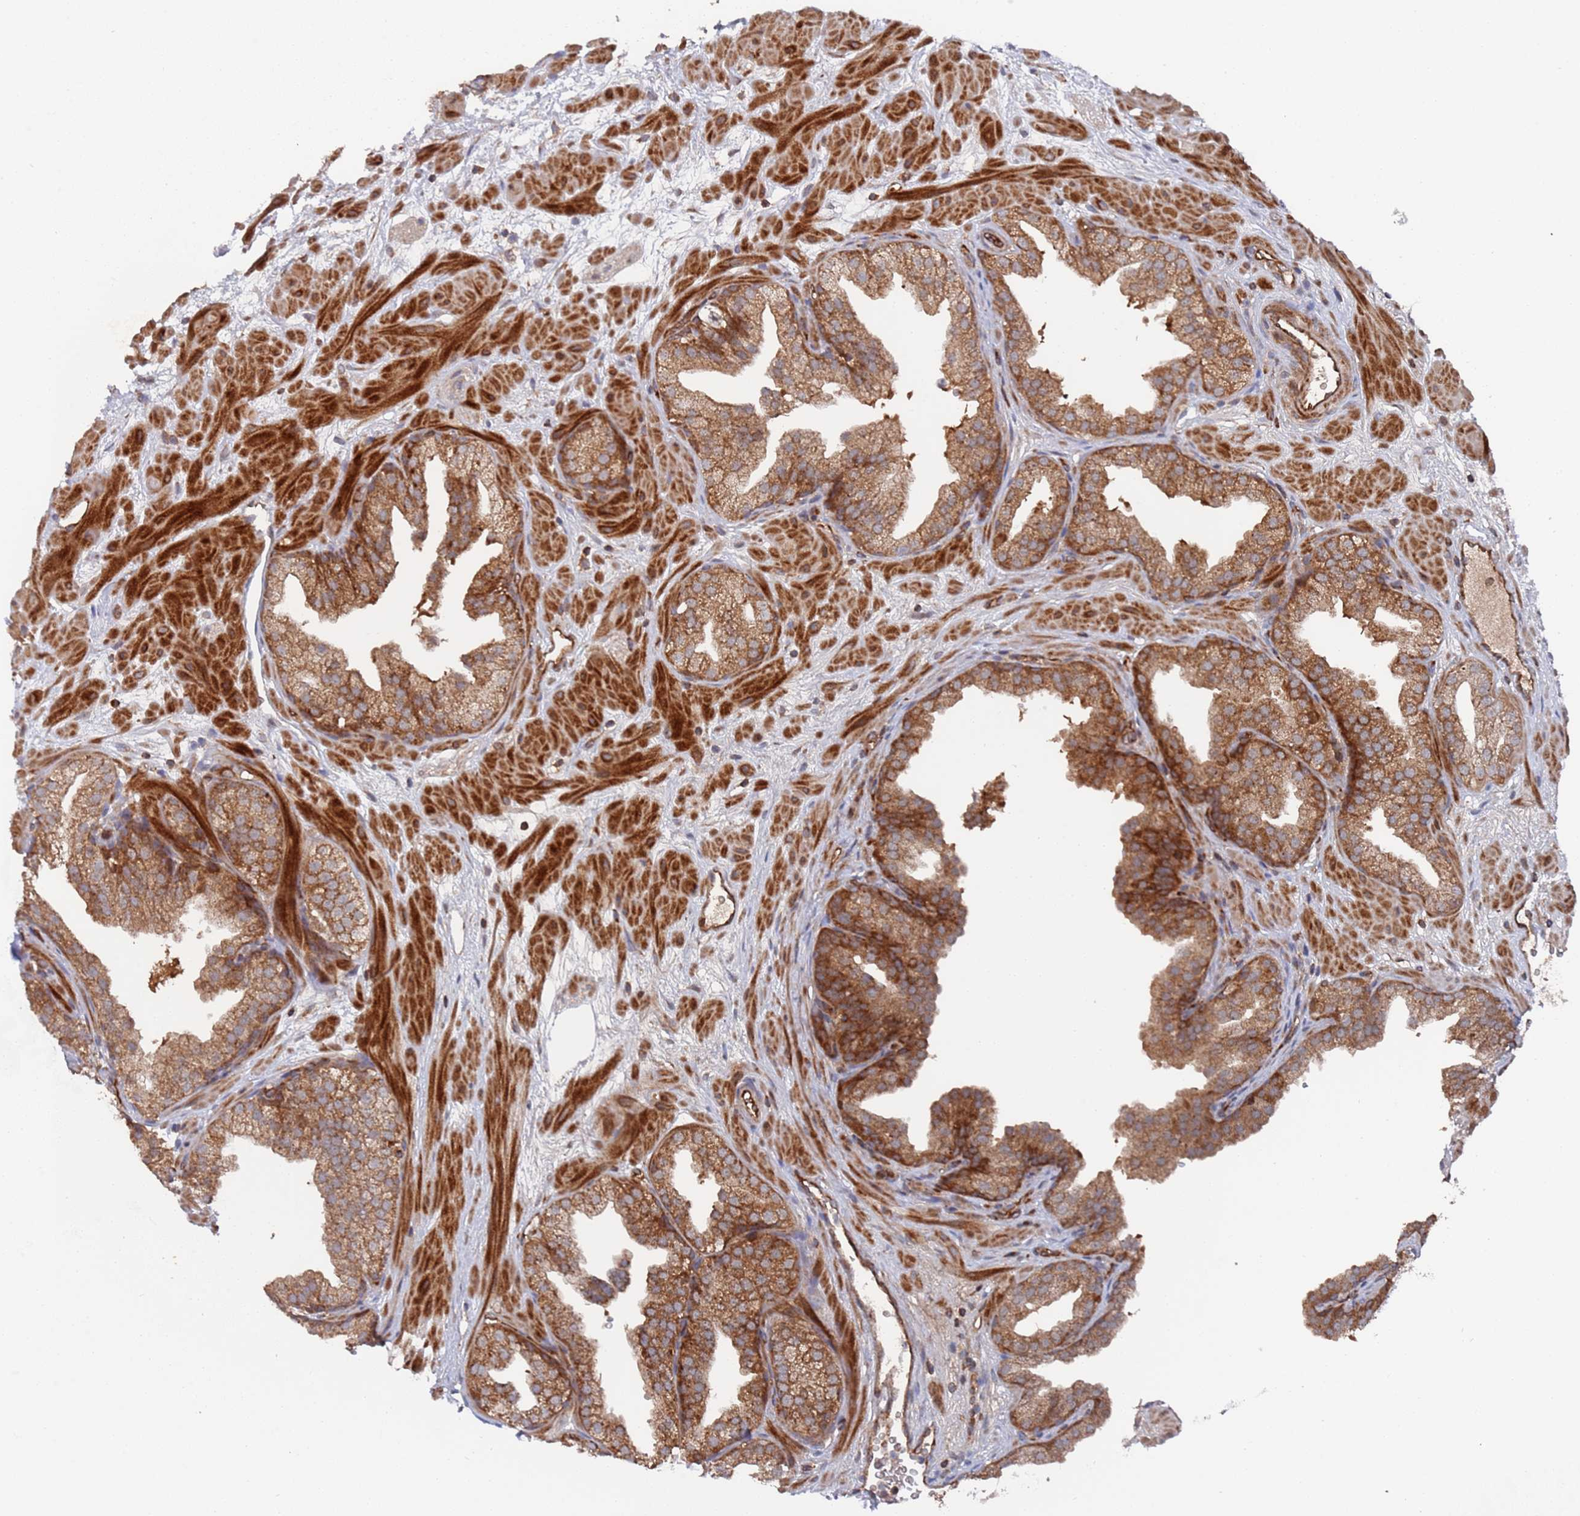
{"staining": {"intensity": "moderate", "quantity": ">75%", "location": "cytoplasmic/membranous"}, "tissue": "prostate", "cell_type": "Glandular cells", "image_type": "normal", "snomed": [{"axis": "morphology", "description": "Normal tissue, NOS"}, {"axis": "topography", "description": "Prostate"}], "caption": "Approximately >75% of glandular cells in normal human prostate demonstrate moderate cytoplasmic/membranous protein positivity as visualized by brown immunohistochemical staining.", "gene": "DDX60", "patient": {"sex": "male", "age": 37}}